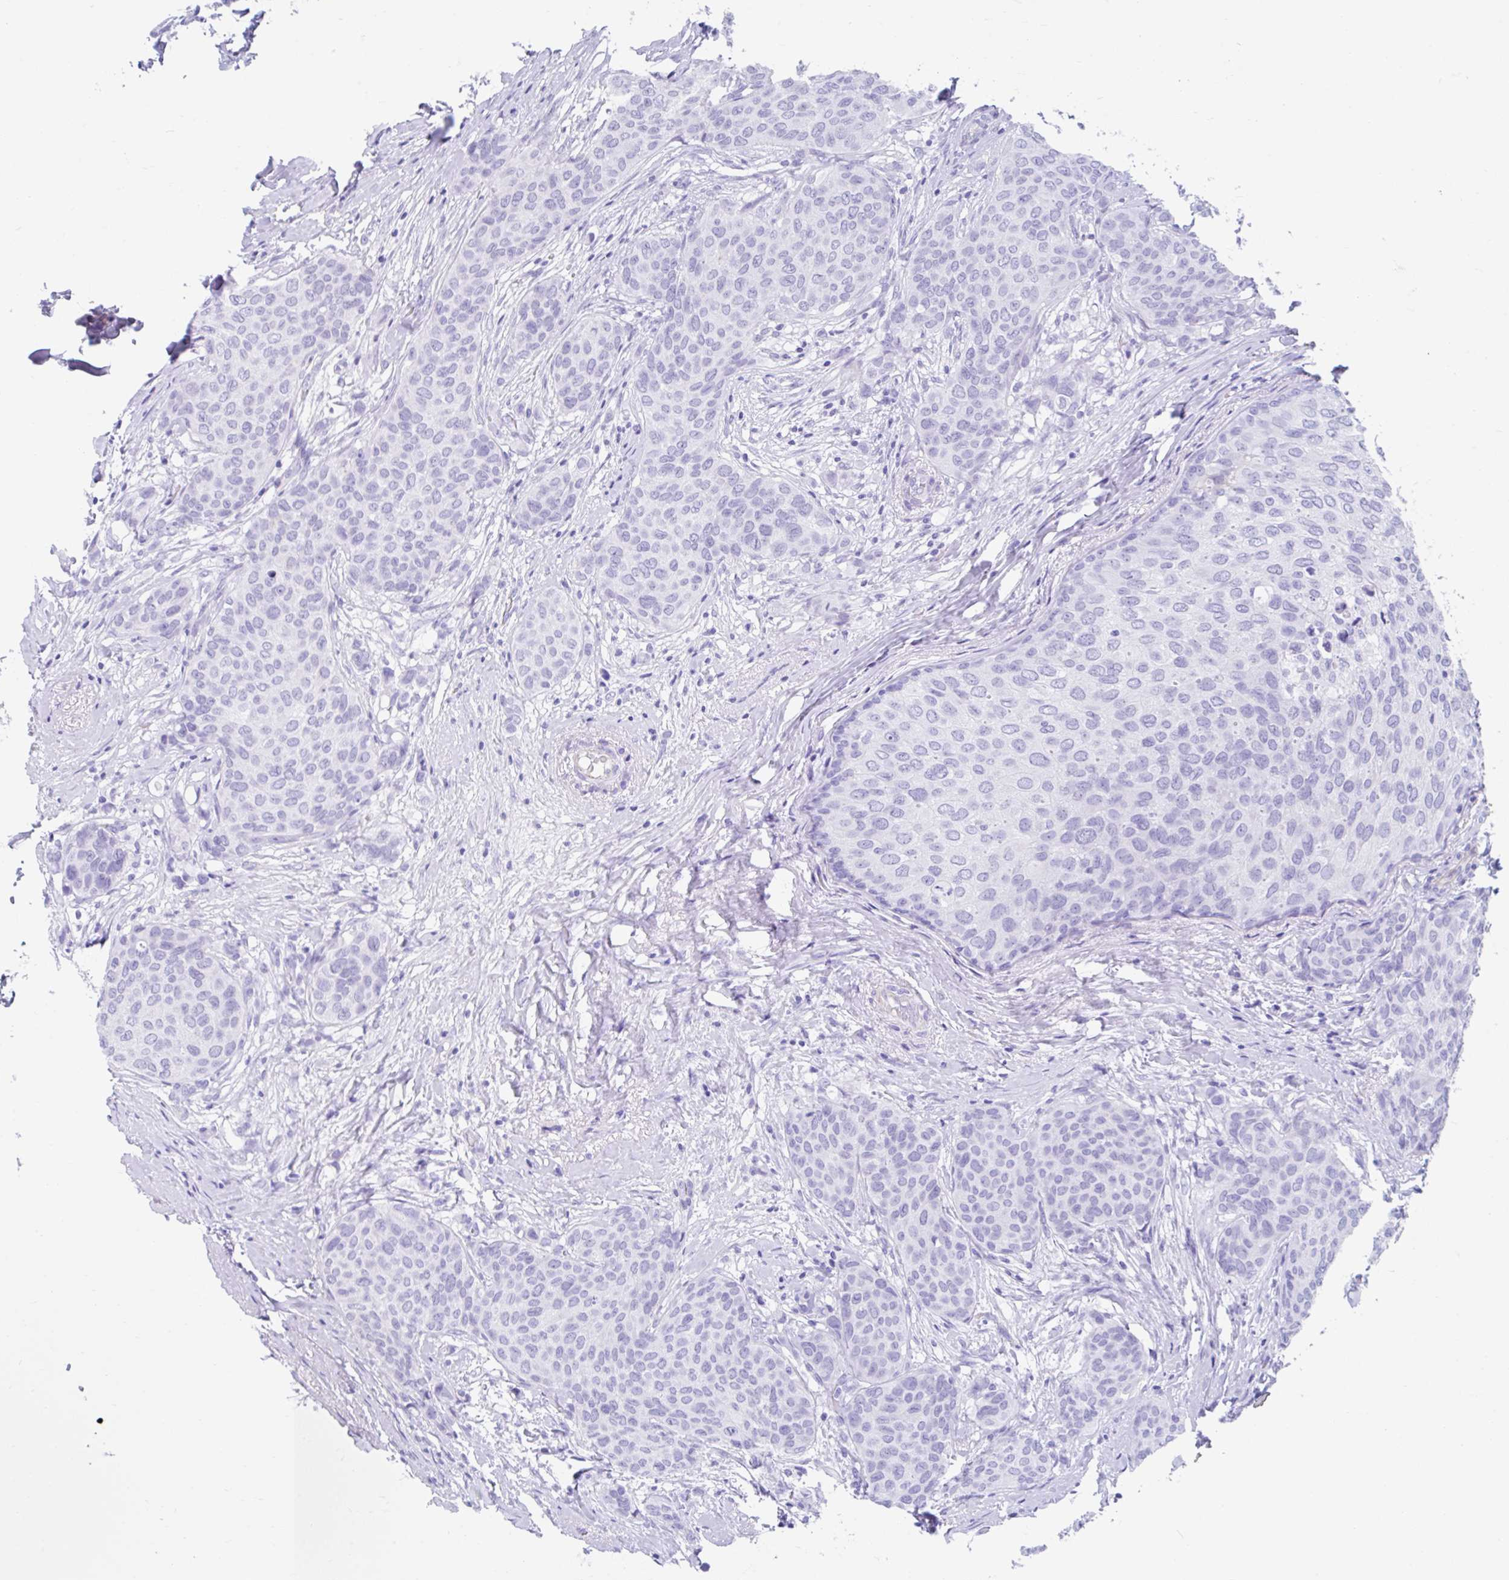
{"staining": {"intensity": "negative", "quantity": "none", "location": "none"}, "tissue": "breast cancer", "cell_type": "Tumor cells", "image_type": "cancer", "snomed": [{"axis": "morphology", "description": "Duct carcinoma"}, {"axis": "topography", "description": "Breast"}], "caption": "A histopathology image of breast cancer (invasive ductal carcinoma) stained for a protein exhibits no brown staining in tumor cells.", "gene": "FAM107A", "patient": {"sex": "female", "age": 47}}